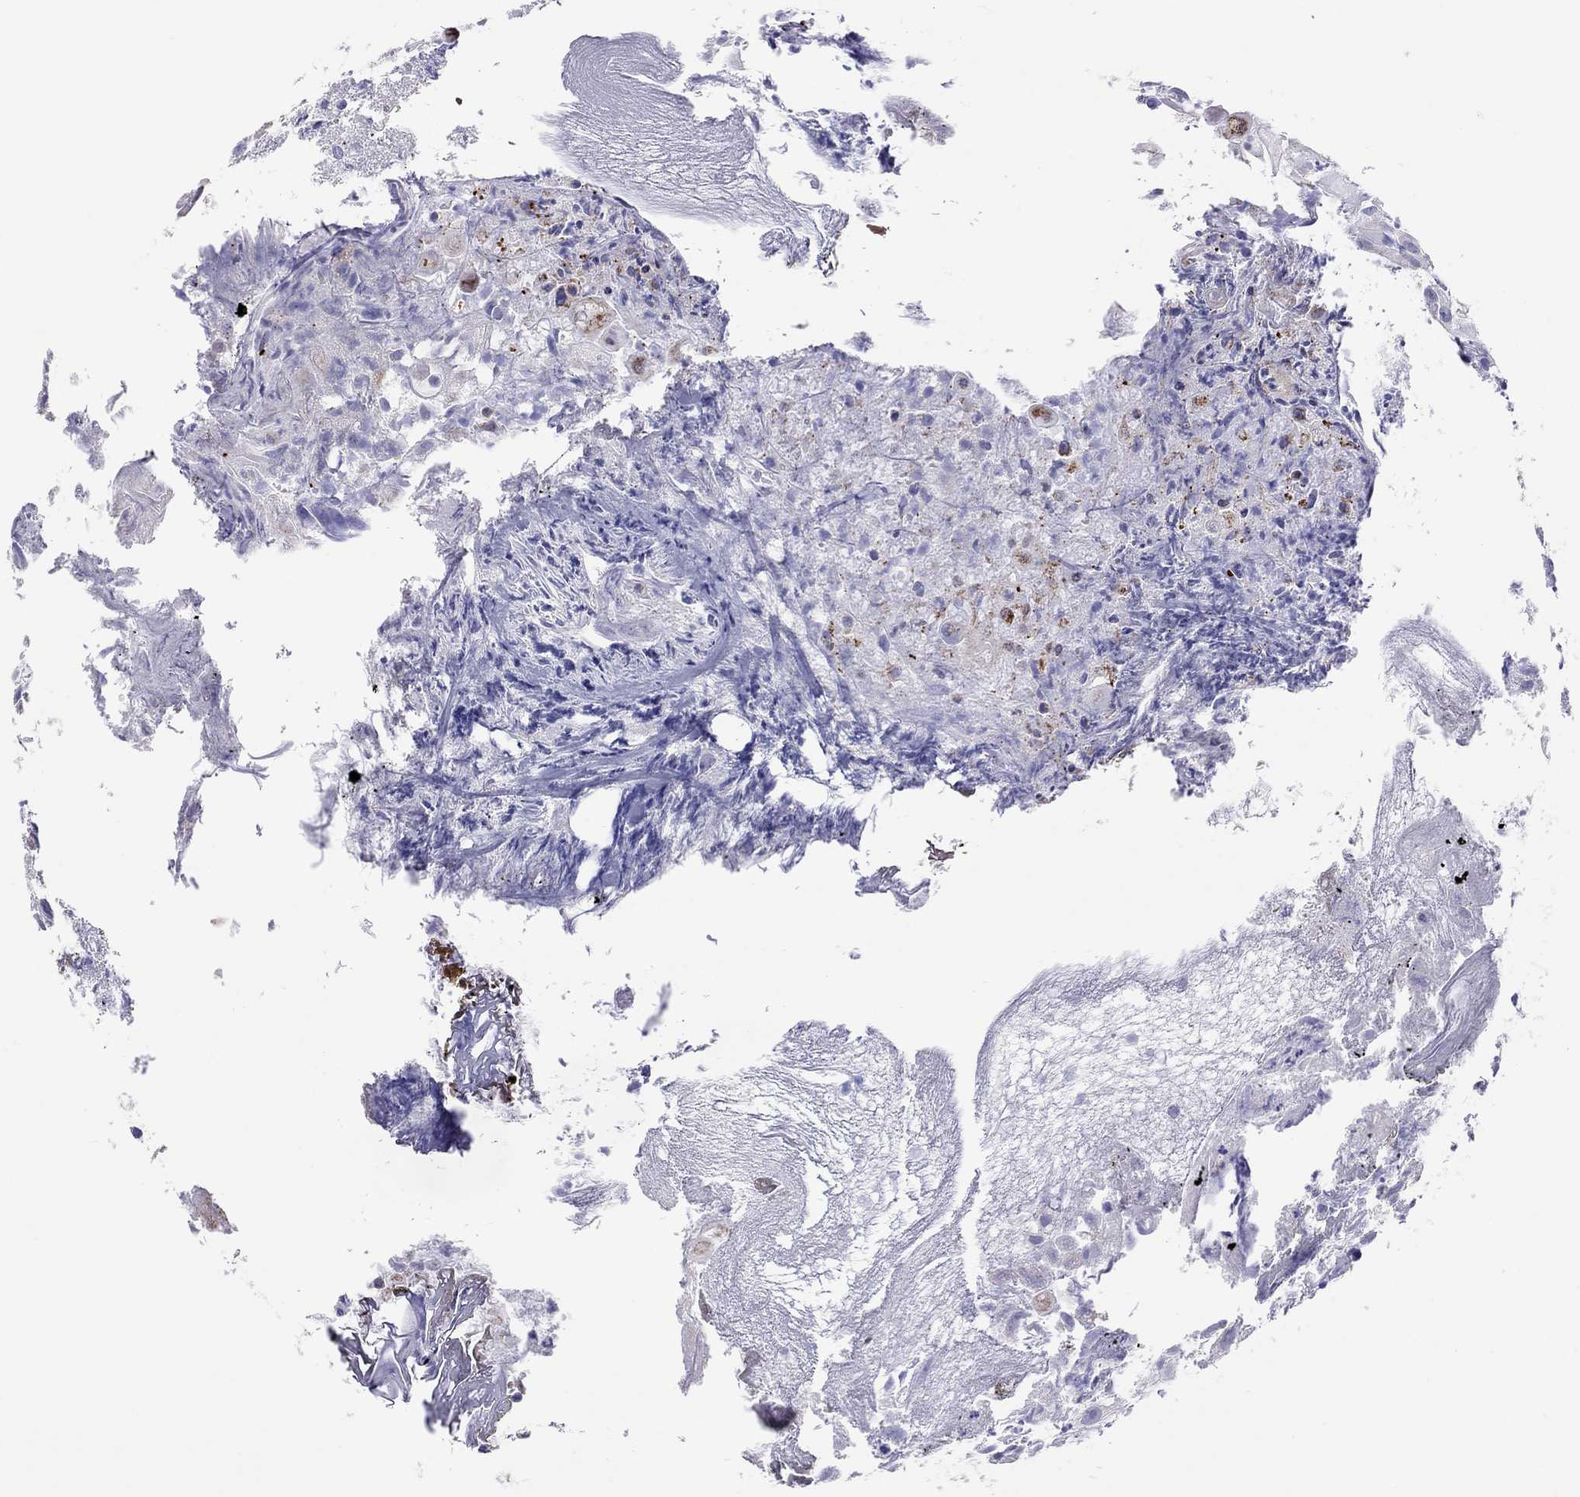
{"staining": {"intensity": "negative", "quantity": "none", "location": "none"}, "tissue": "urothelial cancer", "cell_type": "Tumor cells", "image_type": "cancer", "snomed": [{"axis": "morphology", "description": "Urothelial carcinoma, High grade"}, {"axis": "topography", "description": "Urinary bladder"}], "caption": "Tumor cells show no significant protein positivity in high-grade urothelial carcinoma. (DAB (3,3'-diaminobenzidine) immunohistochemistry (IHC) visualized using brightfield microscopy, high magnification).", "gene": "COL9A1", "patient": {"sex": "female", "age": 79}}